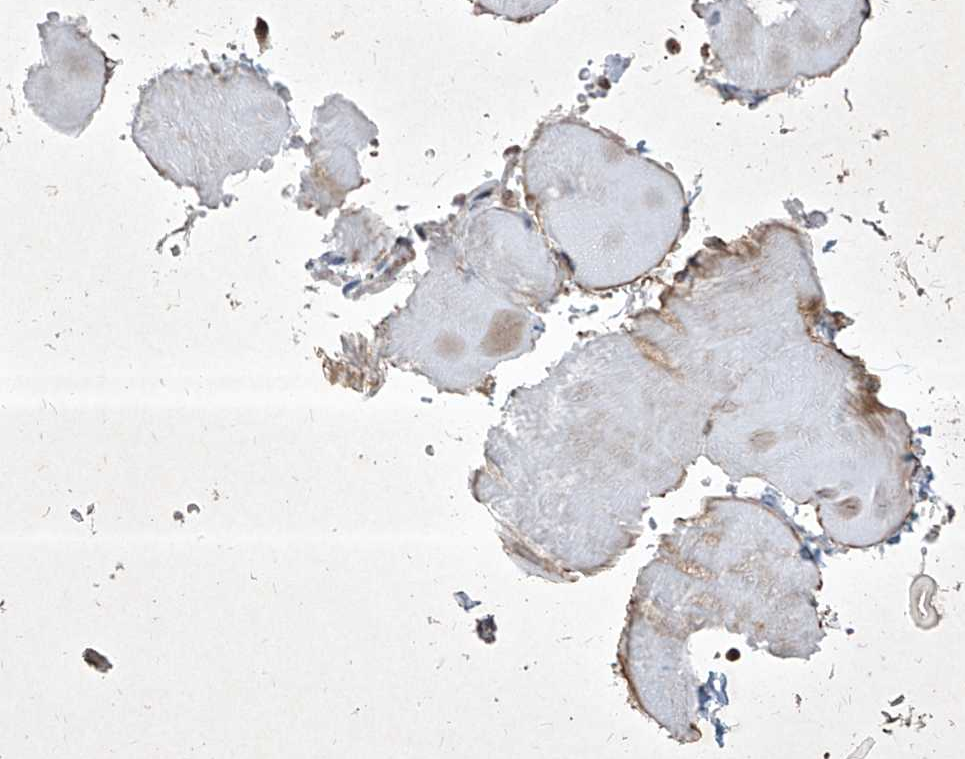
{"staining": {"intensity": "strong", "quantity": "25%-75%", "location": "cytoplasmic/membranous"}, "tissue": "skeletal muscle", "cell_type": "Myocytes", "image_type": "normal", "snomed": [{"axis": "morphology", "description": "Normal tissue, NOS"}, {"axis": "topography", "description": "Skeletal muscle"}, {"axis": "topography", "description": "Parathyroid gland"}], "caption": "IHC image of benign human skeletal muscle stained for a protein (brown), which exhibits high levels of strong cytoplasmic/membranous expression in approximately 25%-75% of myocytes.", "gene": "MAGED2", "patient": {"sex": "female", "age": 37}}